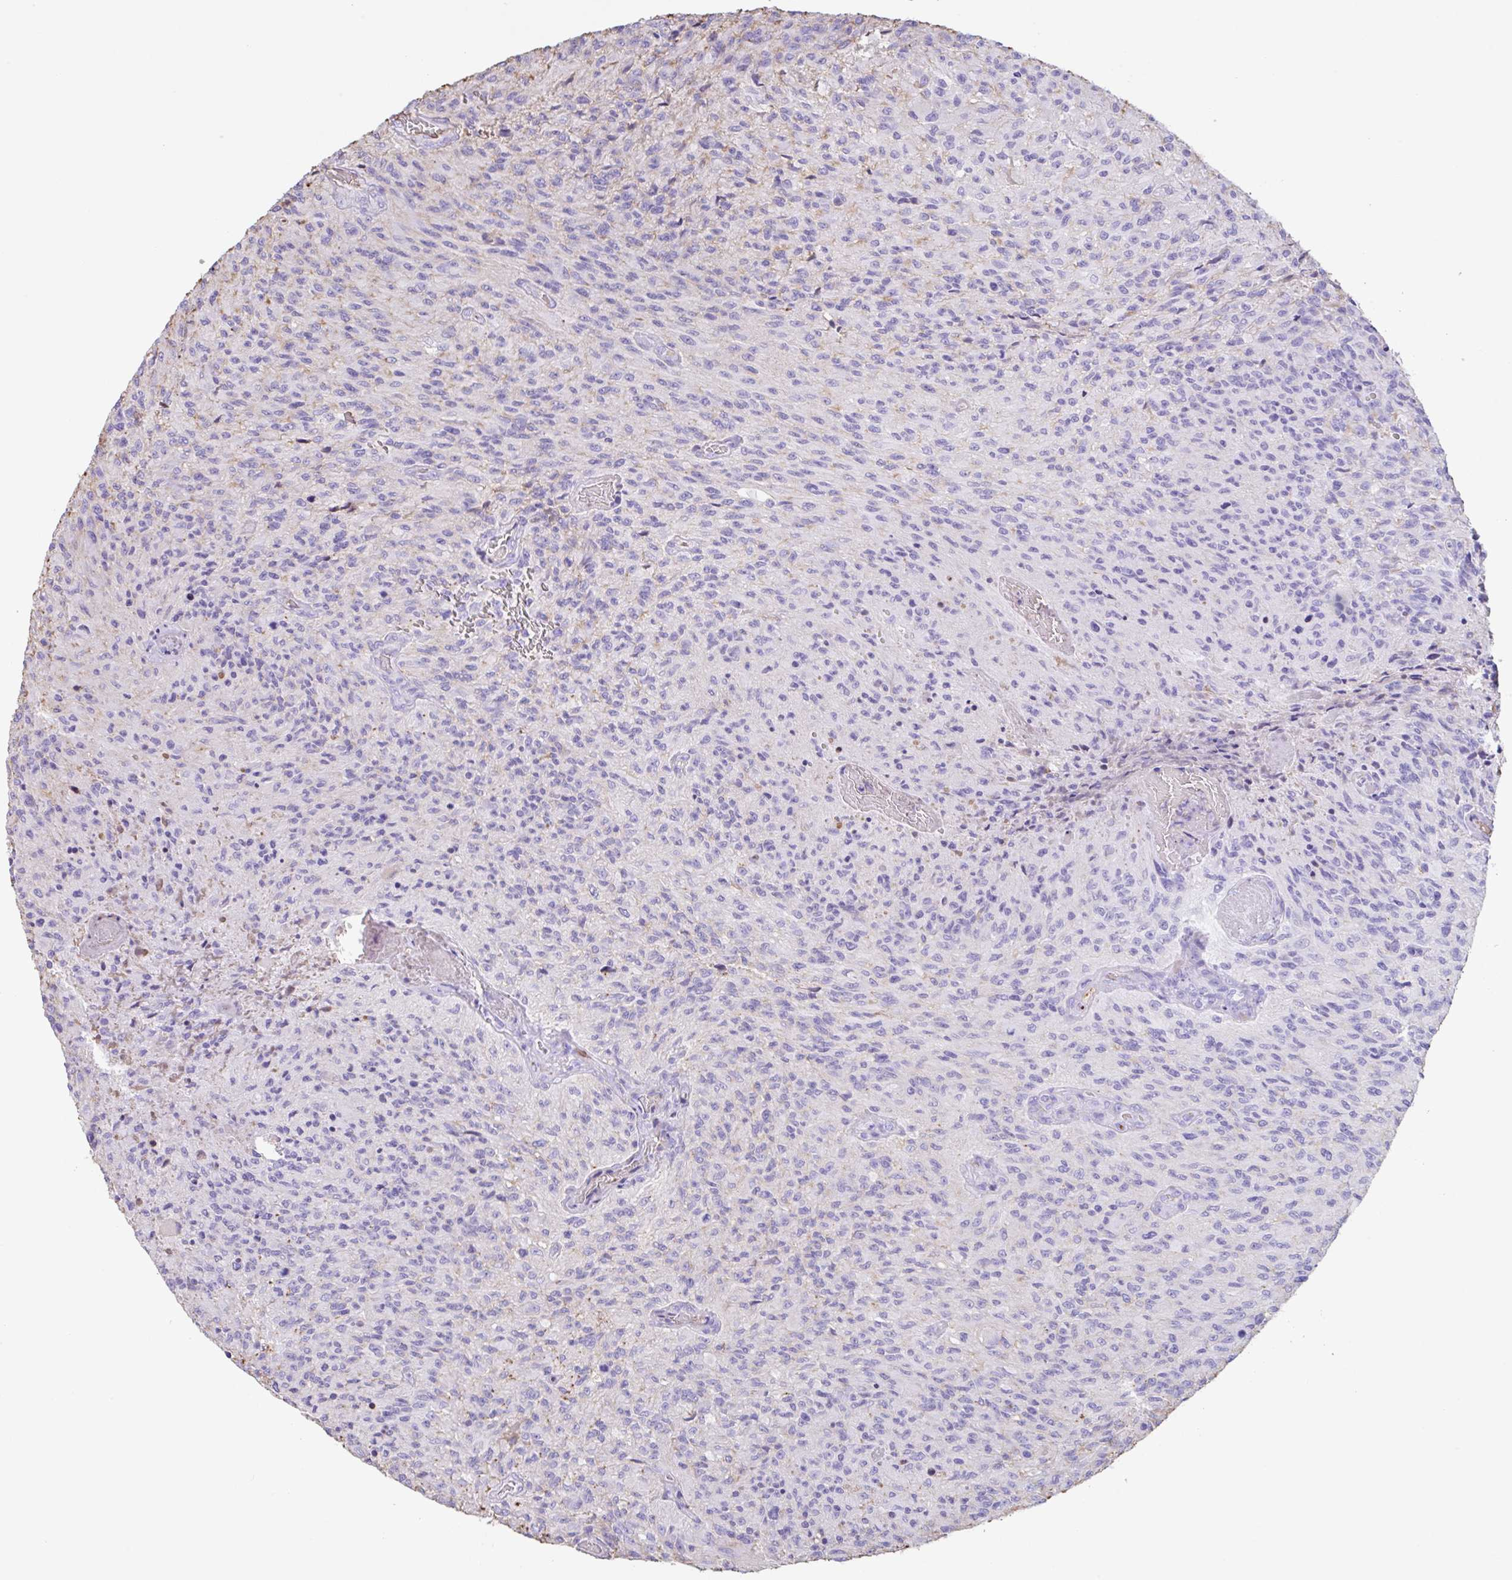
{"staining": {"intensity": "negative", "quantity": "none", "location": "none"}, "tissue": "glioma", "cell_type": "Tumor cells", "image_type": "cancer", "snomed": [{"axis": "morphology", "description": "Normal tissue, NOS"}, {"axis": "morphology", "description": "Glioma, malignant, High grade"}, {"axis": "topography", "description": "Cerebral cortex"}], "caption": "Human glioma stained for a protein using immunohistochemistry reveals no staining in tumor cells.", "gene": "HOXC12", "patient": {"sex": "male", "age": 56}}